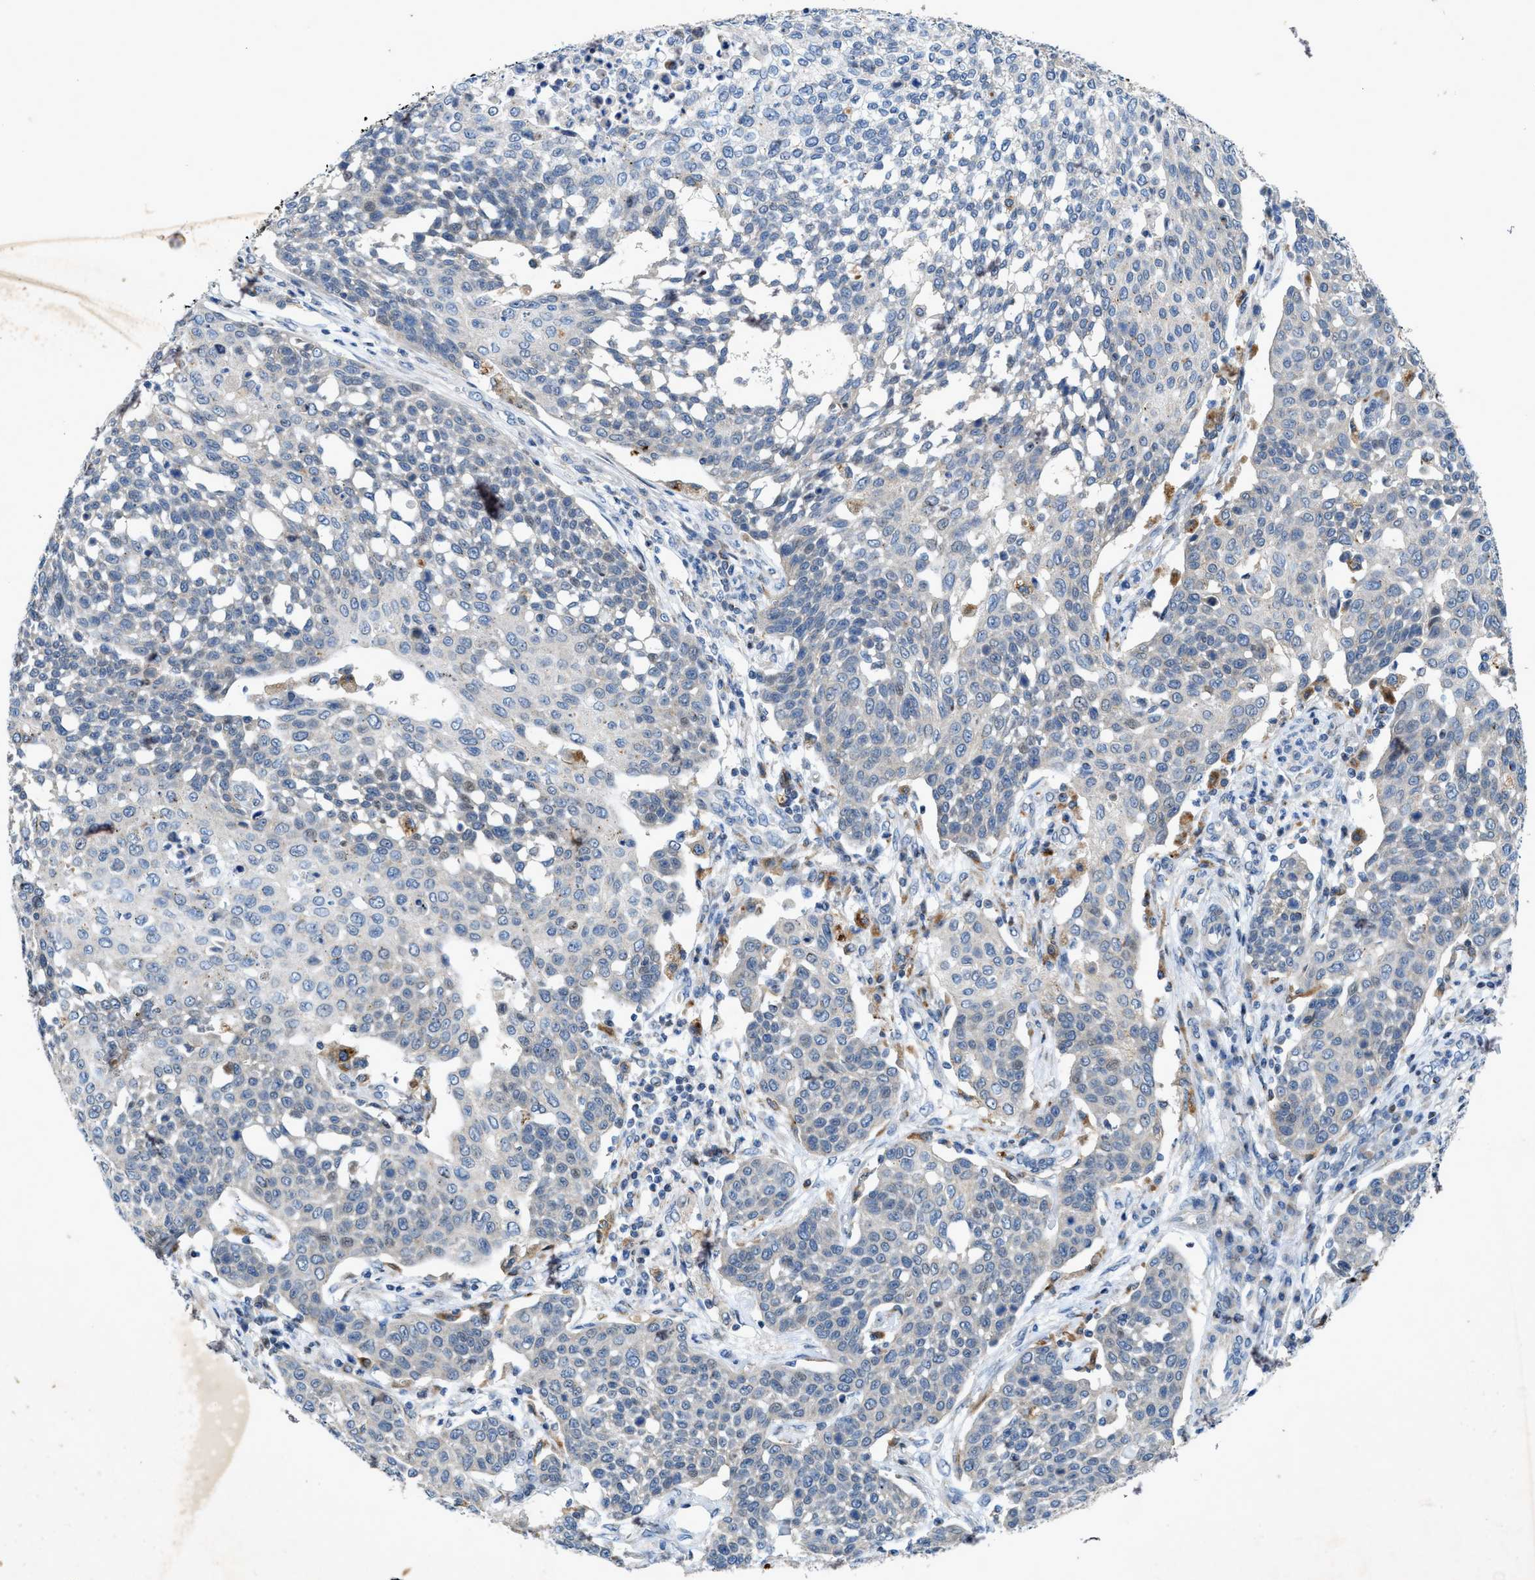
{"staining": {"intensity": "negative", "quantity": "none", "location": "none"}, "tissue": "cervical cancer", "cell_type": "Tumor cells", "image_type": "cancer", "snomed": [{"axis": "morphology", "description": "Squamous cell carcinoma, NOS"}, {"axis": "topography", "description": "Cervix"}], "caption": "Immunohistochemistry (IHC) photomicrograph of neoplastic tissue: squamous cell carcinoma (cervical) stained with DAB (3,3'-diaminobenzidine) demonstrates no significant protein positivity in tumor cells. The staining is performed using DAB (3,3'-diaminobenzidine) brown chromogen with nuclei counter-stained in using hematoxylin.", "gene": "URGCP", "patient": {"sex": "female", "age": 34}}